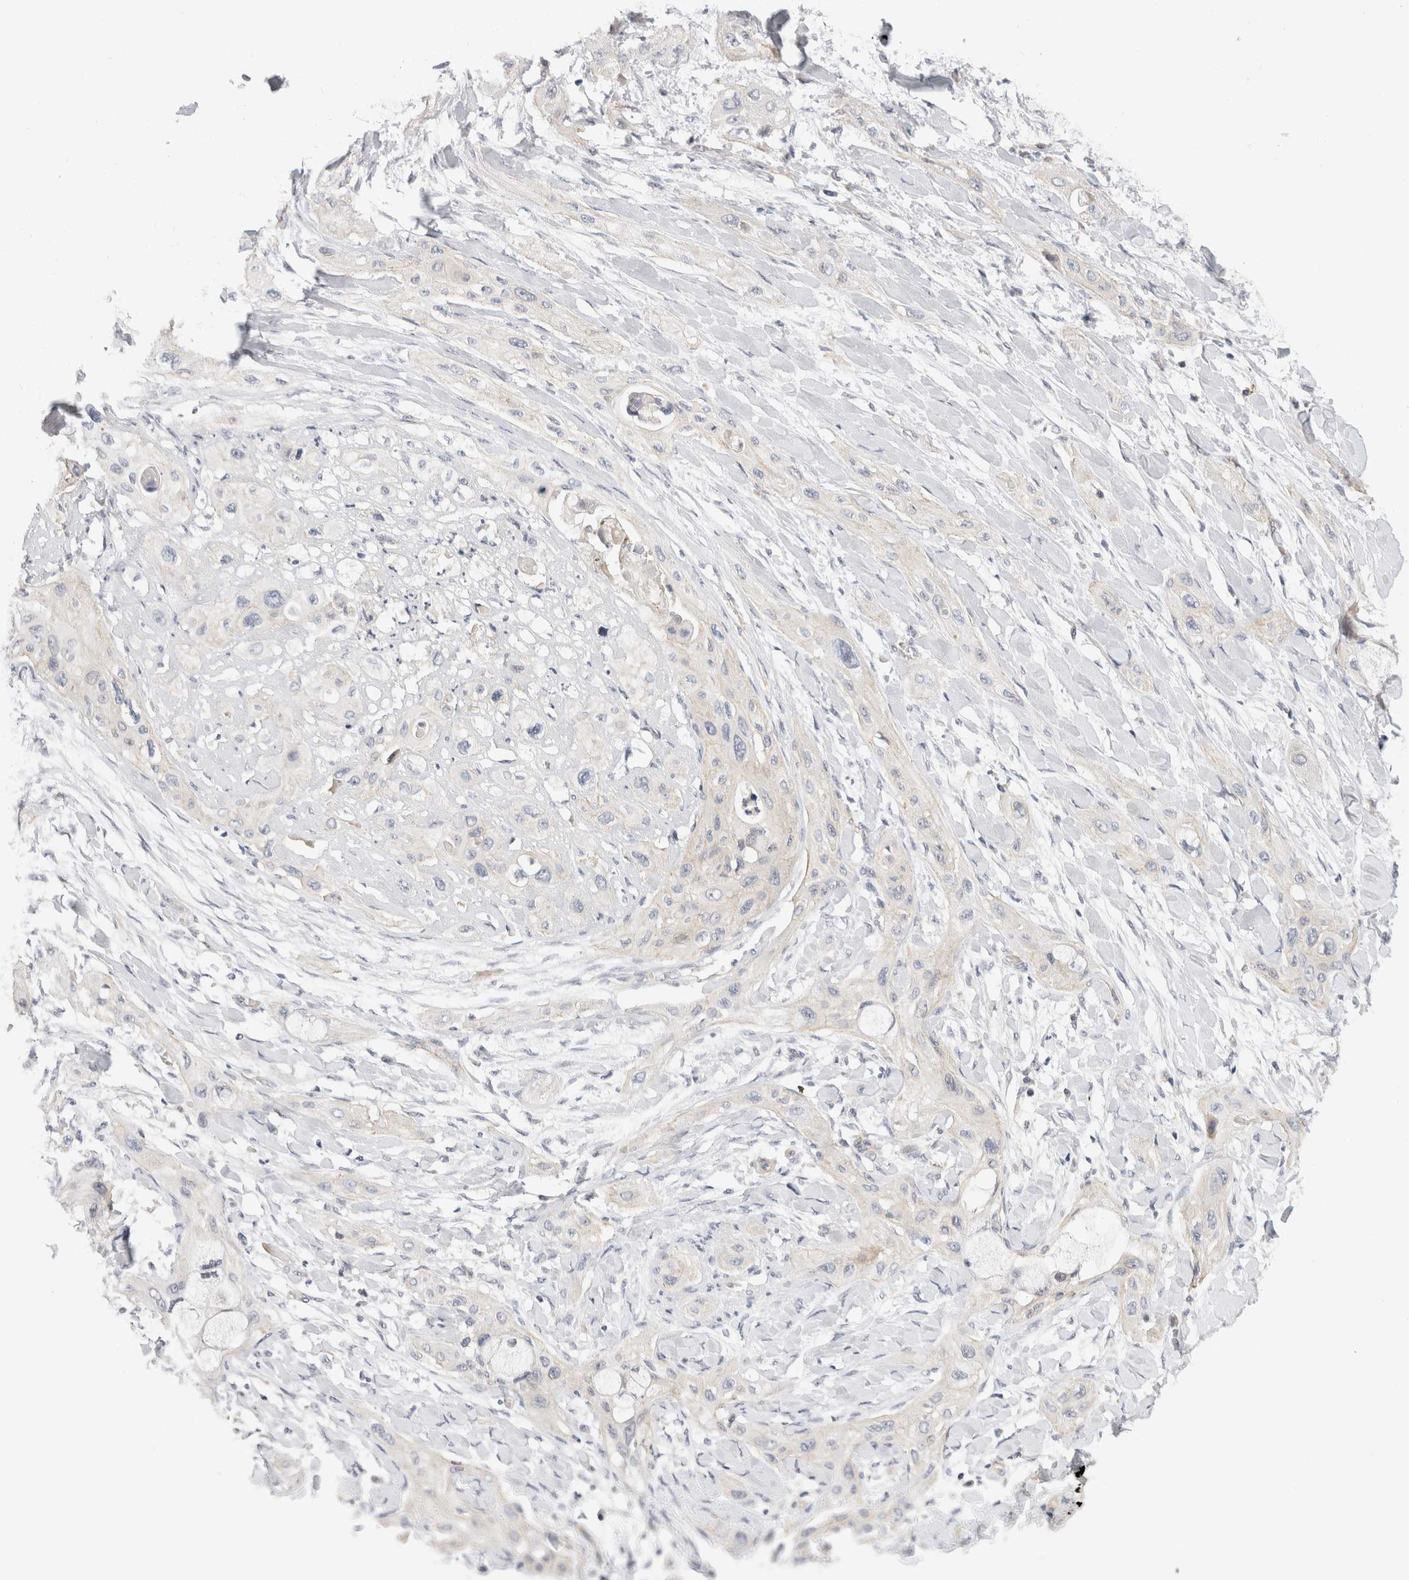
{"staining": {"intensity": "negative", "quantity": "none", "location": "none"}, "tissue": "lung cancer", "cell_type": "Tumor cells", "image_type": "cancer", "snomed": [{"axis": "morphology", "description": "Squamous cell carcinoma, NOS"}, {"axis": "topography", "description": "Lung"}], "caption": "The histopathology image reveals no staining of tumor cells in lung squamous cell carcinoma.", "gene": "AFP", "patient": {"sex": "female", "age": 47}}